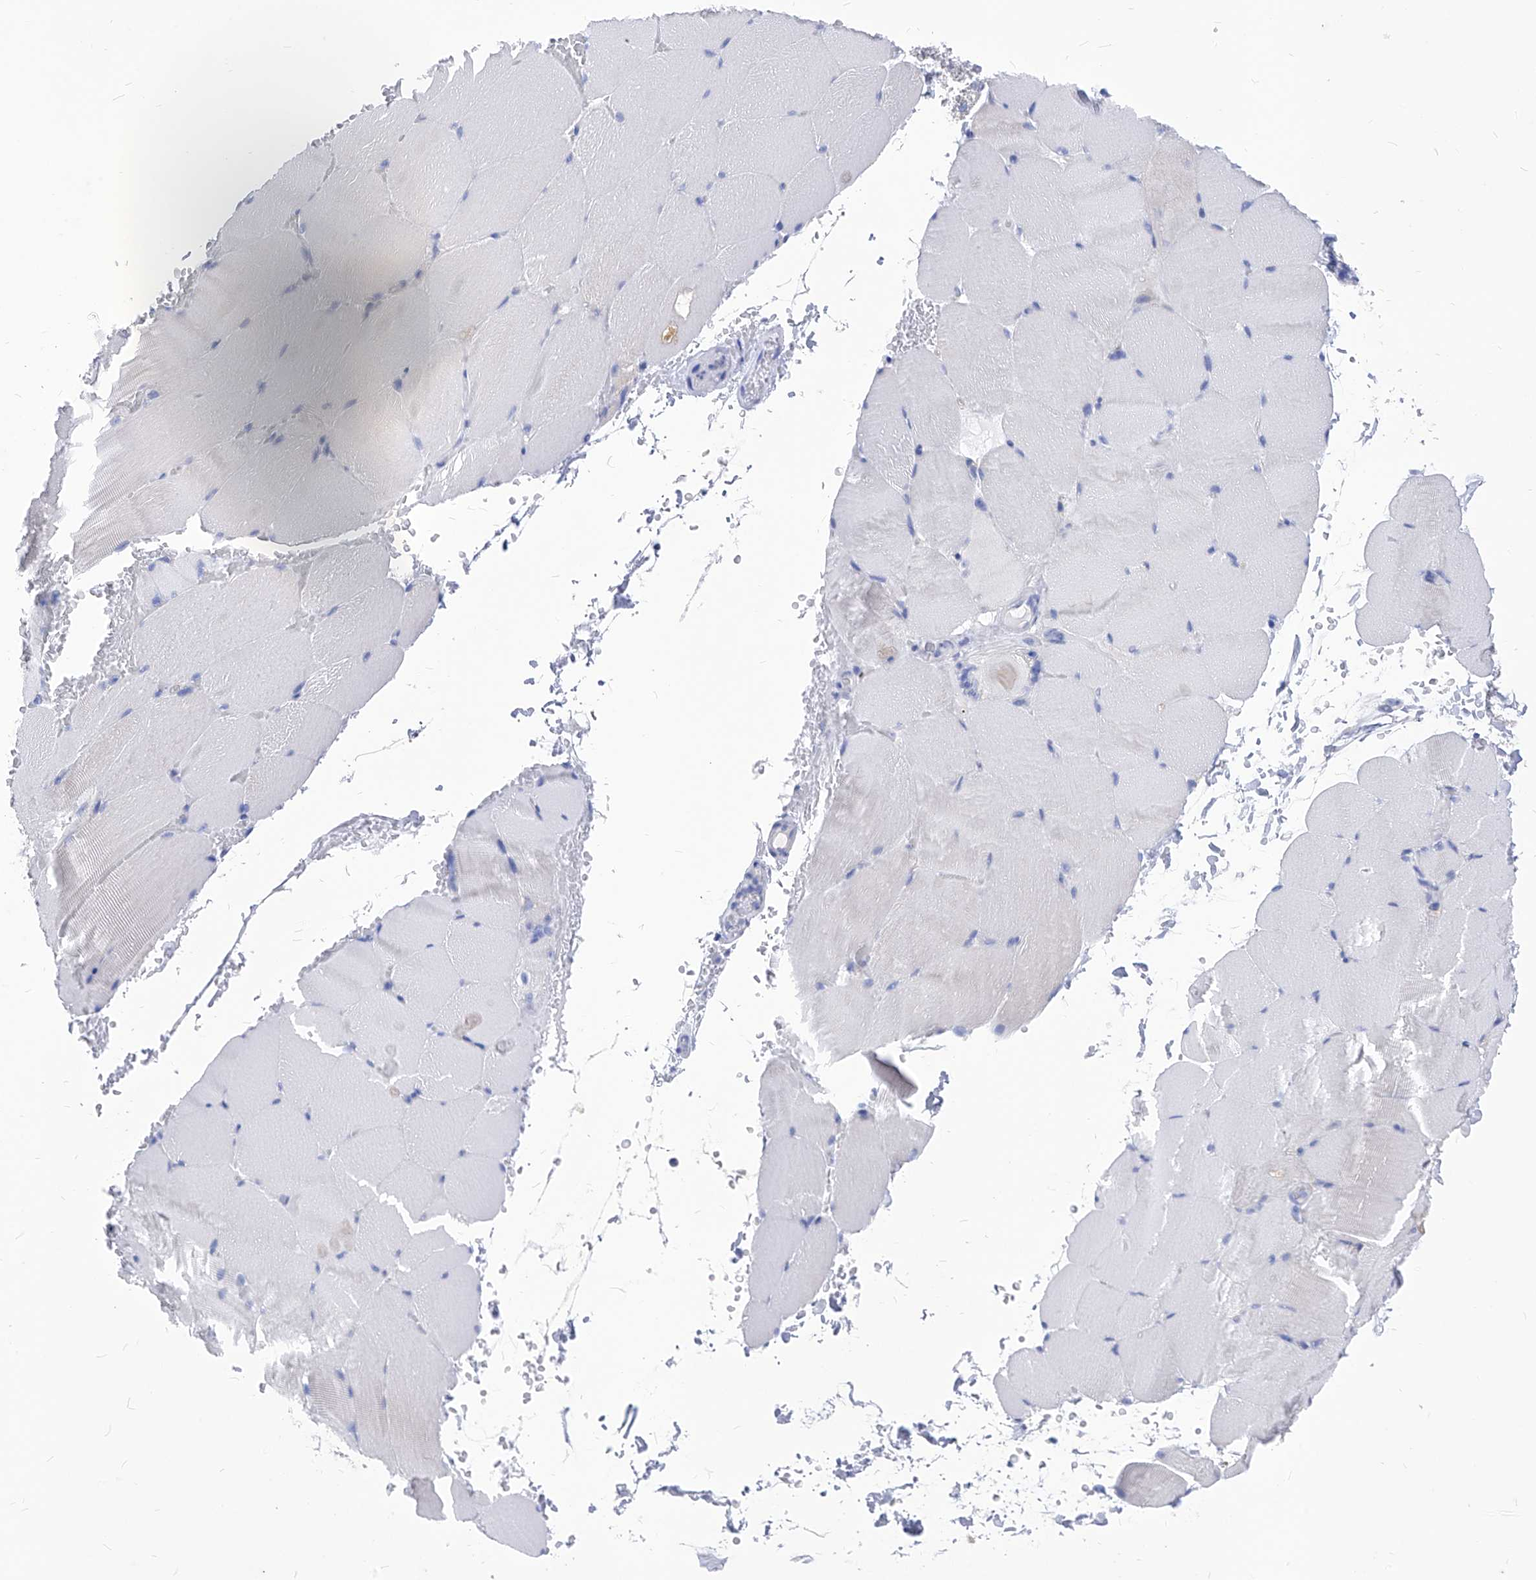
{"staining": {"intensity": "negative", "quantity": "none", "location": "none"}, "tissue": "skeletal muscle", "cell_type": "Myocytes", "image_type": "normal", "snomed": [{"axis": "morphology", "description": "Normal tissue, NOS"}, {"axis": "topography", "description": "Skeletal muscle"}, {"axis": "topography", "description": "Parathyroid gland"}], "caption": "Myocytes show no significant staining in benign skeletal muscle. Nuclei are stained in blue.", "gene": "XPNPEP1", "patient": {"sex": "female", "age": 37}}